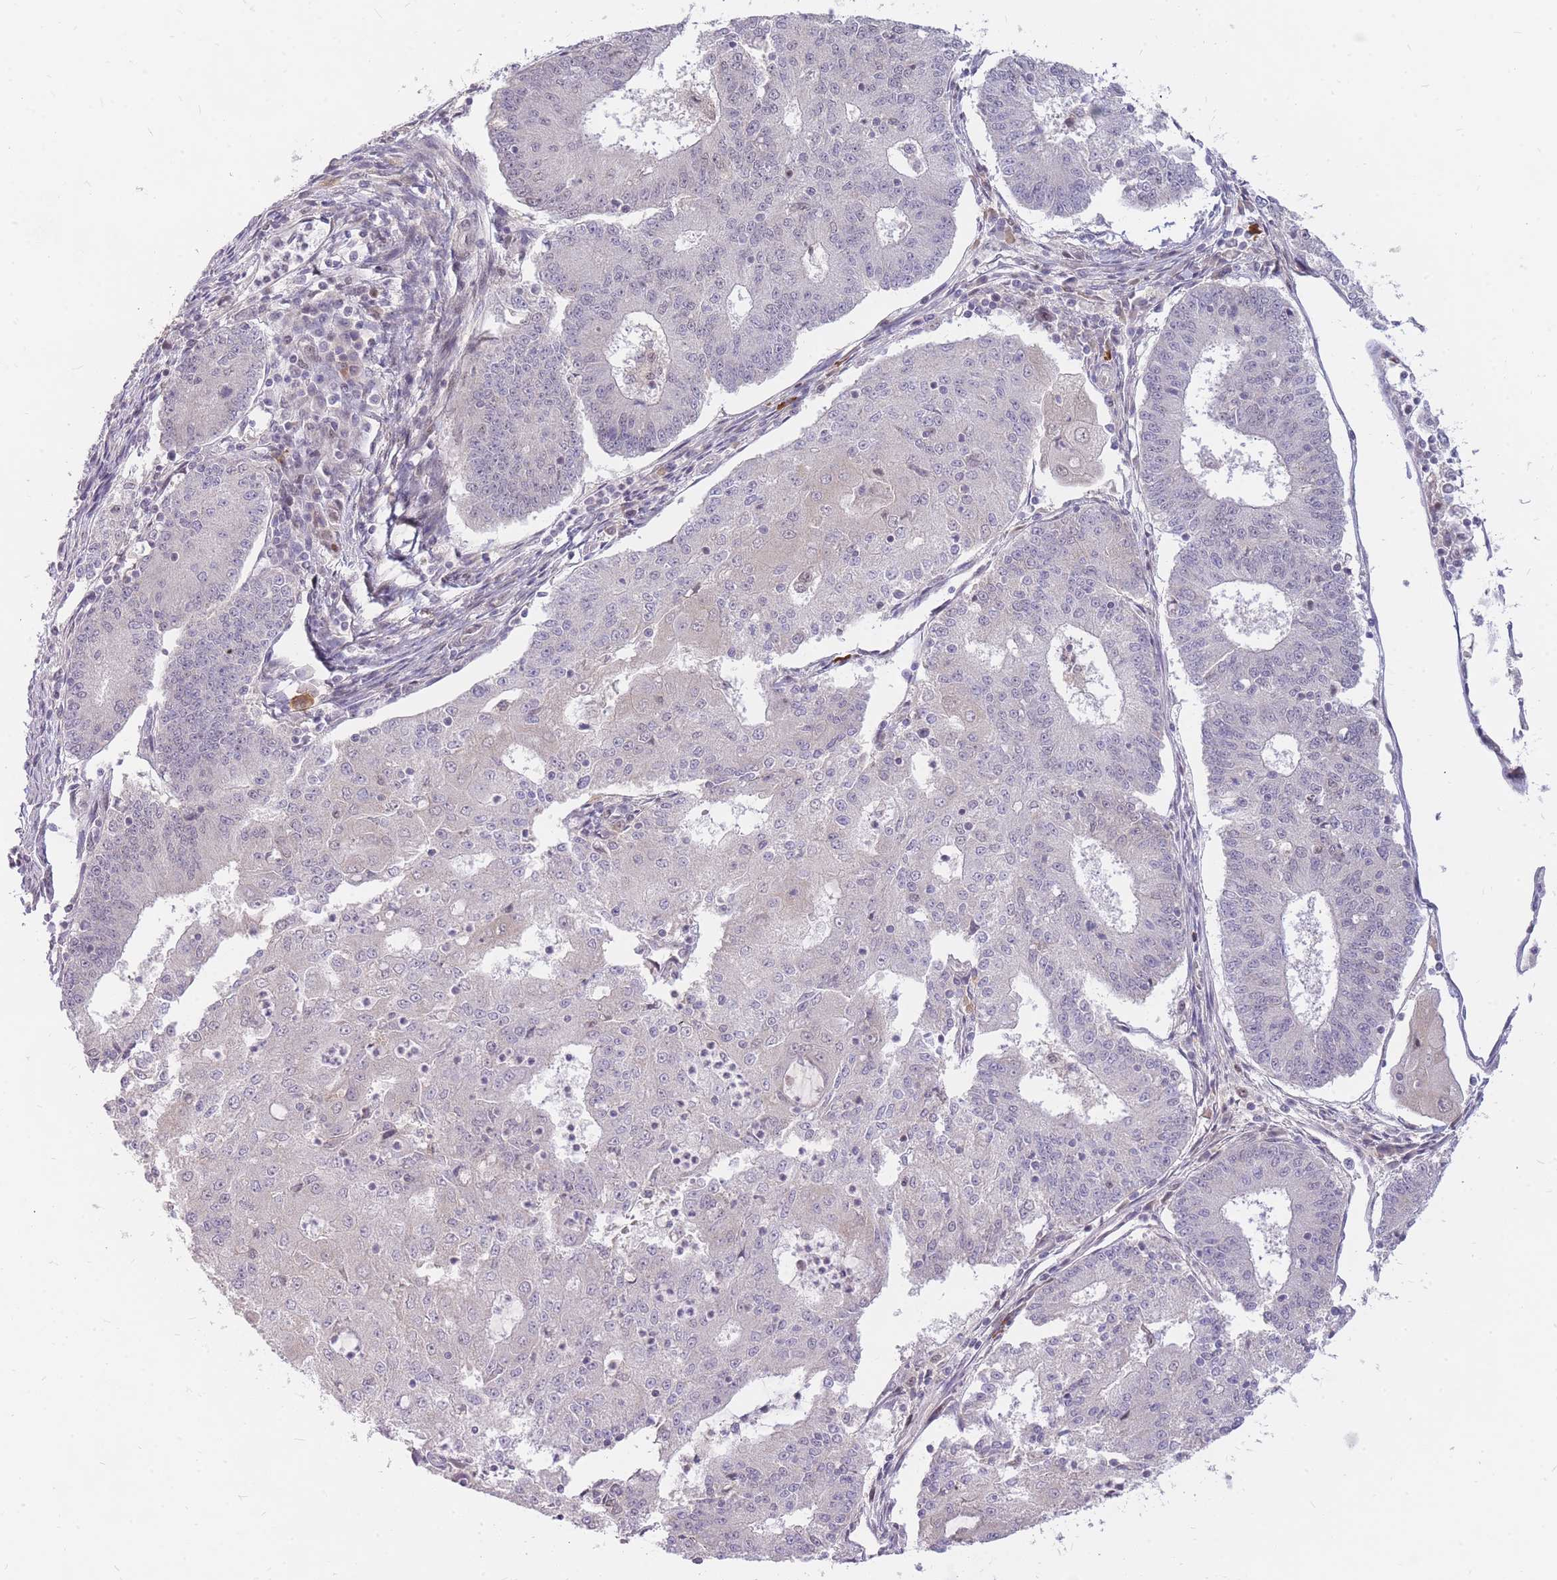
{"staining": {"intensity": "negative", "quantity": "none", "location": "none"}, "tissue": "endometrial cancer", "cell_type": "Tumor cells", "image_type": "cancer", "snomed": [{"axis": "morphology", "description": "Adenocarcinoma, NOS"}, {"axis": "topography", "description": "Endometrium"}], "caption": "This is an IHC micrograph of human endometrial adenocarcinoma. There is no positivity in tumor cells.", "gene": "TLE2", "patient": {"sex": "female", "age": 56}}